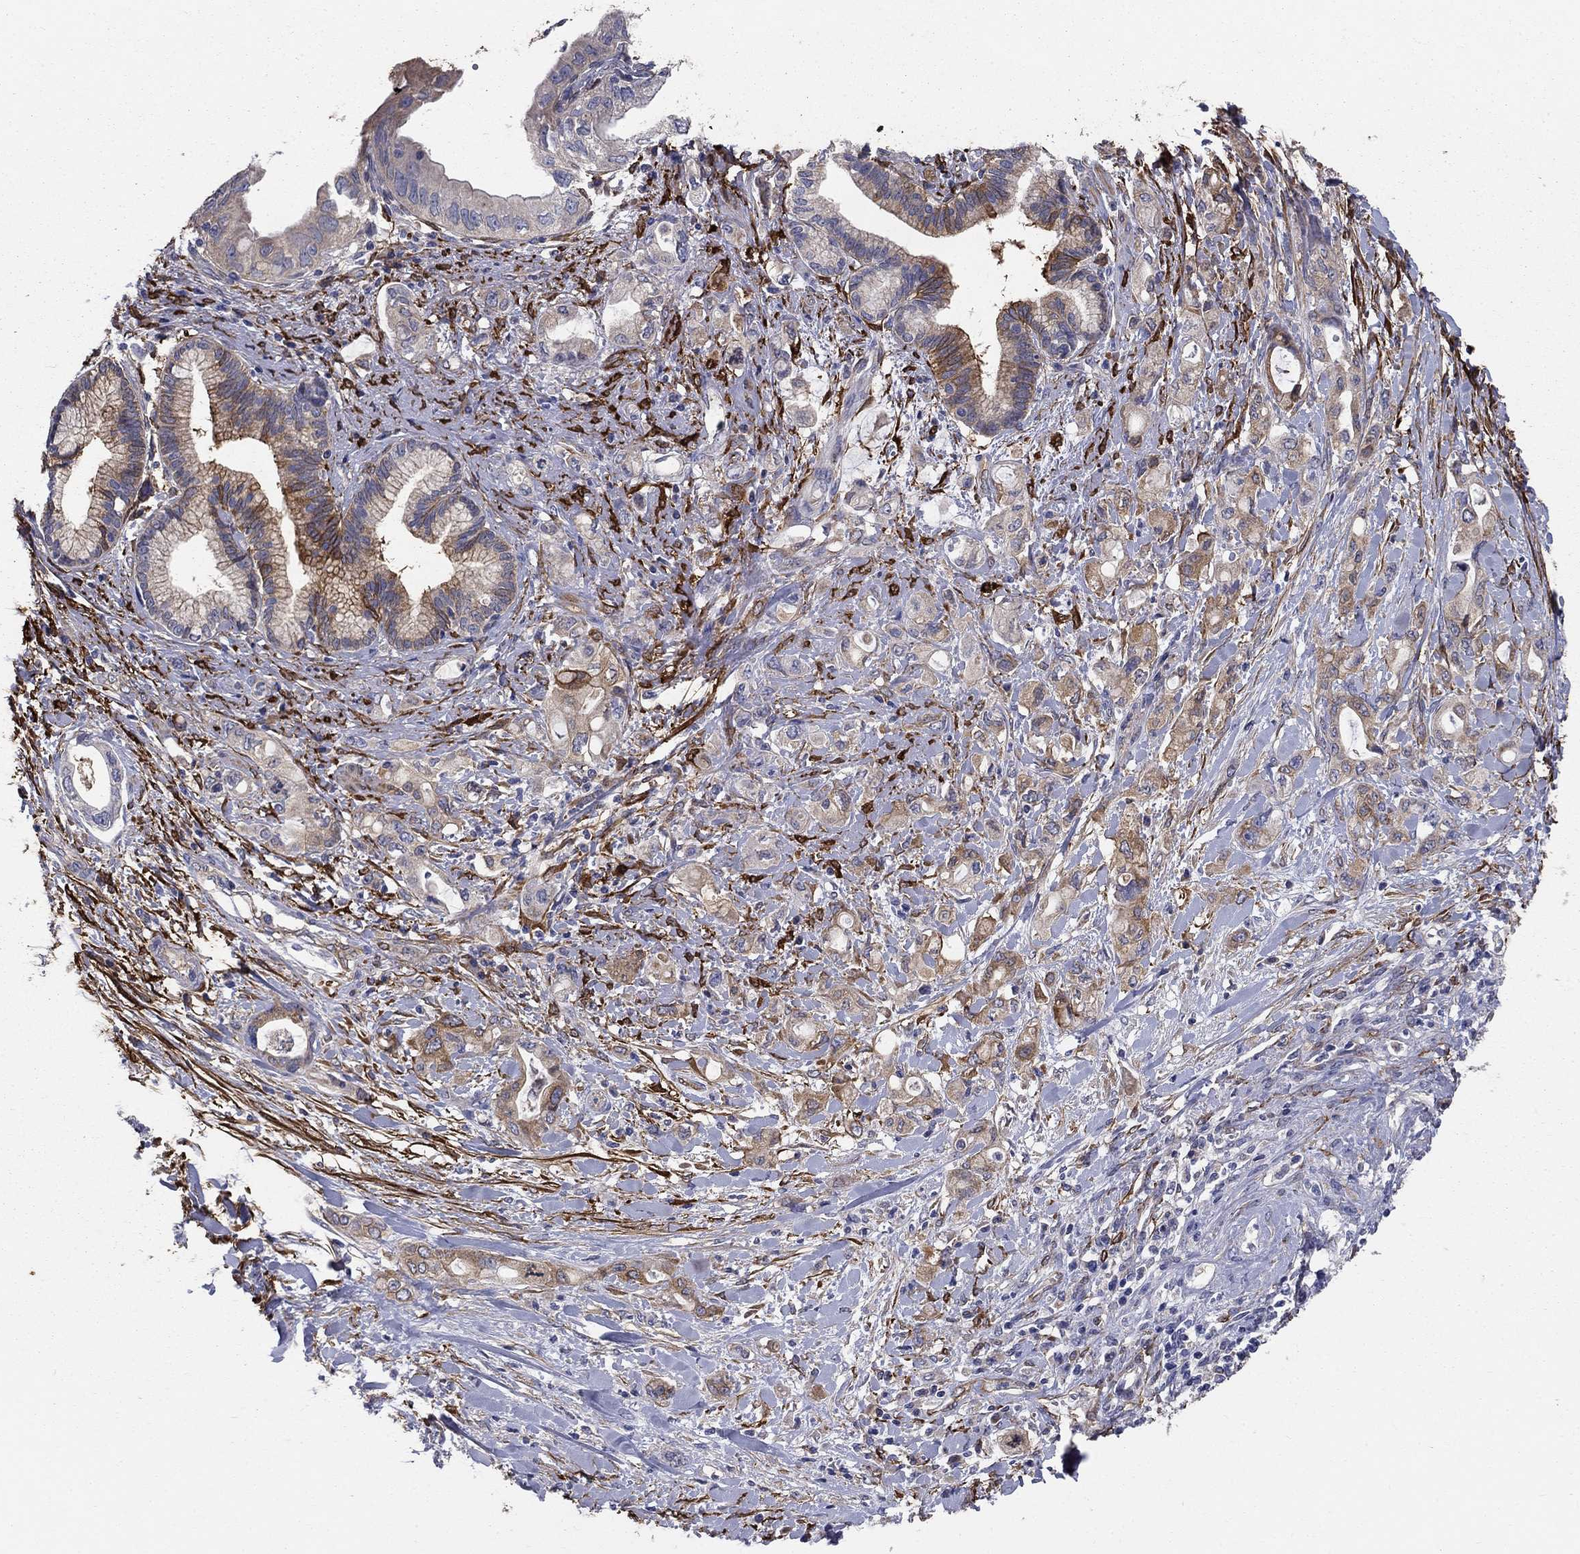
{"staining": {"intensity": "moderate", "quantity": "<25%", "location": "cytoplasmic/membranous"}, "tissue": "pancreatic cancer", "cell_type": "Tumor cells", "image_type": "cancer", "snomed": [{"axis": "morphology", "description": "Adenocarcinoma, NOS"}, {"axis": "topography", "description": "Pancreas"}], "caption": "This histopathology image exhibits immunohistochemistry staining of human pancreatic adenocarcinoma, with low moderate cytoplasmic/membranous expression in about <25% of tumor cells.", "gene": "EMP2", "patient": {"sex": "female", "age": 56}}